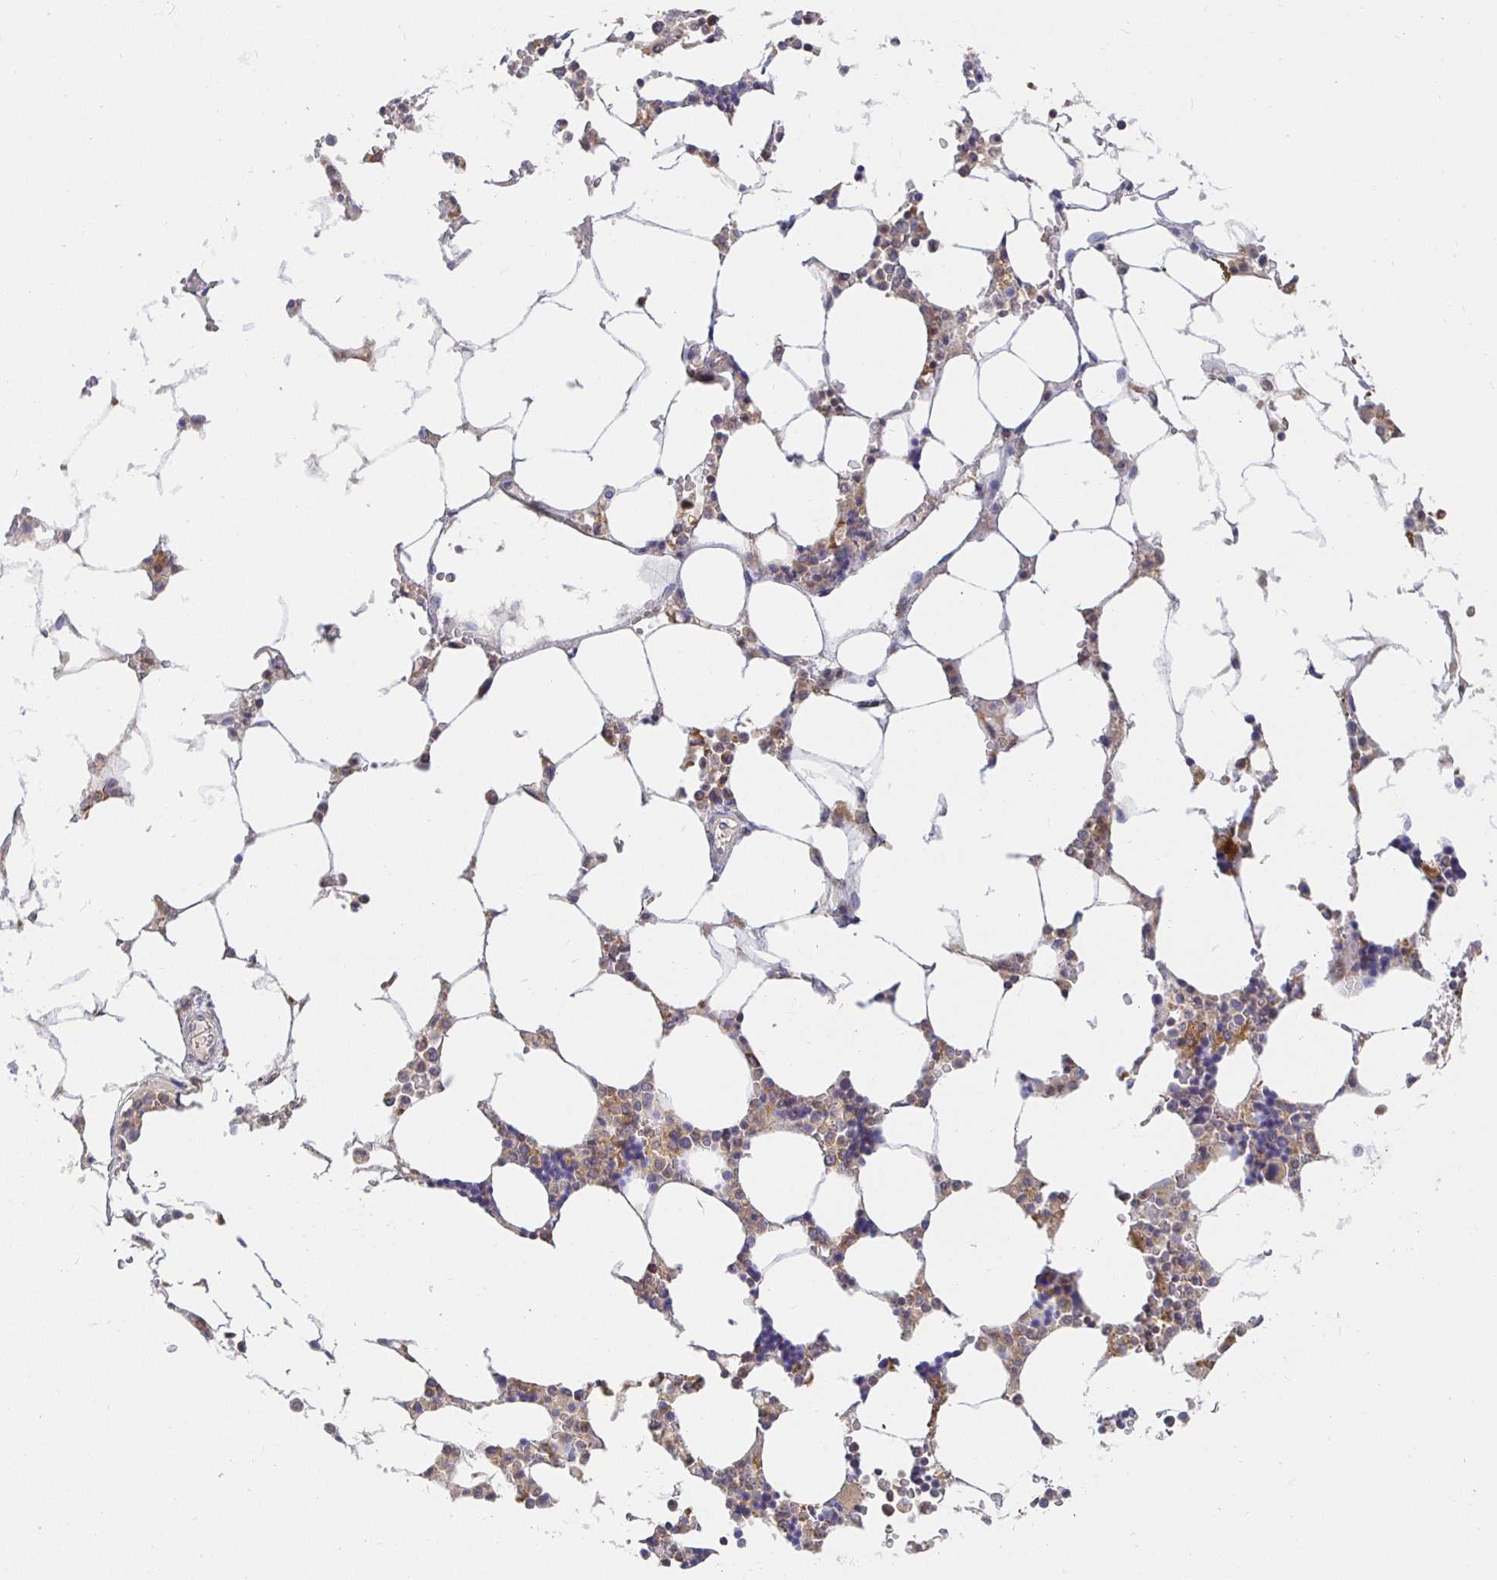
{"staining": {"intensity": "moderate", "quantity": "<25%", "location": "cytoplasmic/membranous"}, "tissue": "bone marrow", "cell_type": "Hematopoietic cells", "image_type": "normal", "snomed": [{"axis": "morphology", "description": "Normal tissue, NOS"}, {"axis": "topography", "description": "Bone marrow"}], "caption": "Approximately <25% of hematopoietic cells in normal bone marrow demonstrate moderate cytoplasmic/membranous protein expression as visualized by brown immunohistochemical staining.", "gene": "ATP6V1F", "patient": {"sex": "male", "age": 64}}